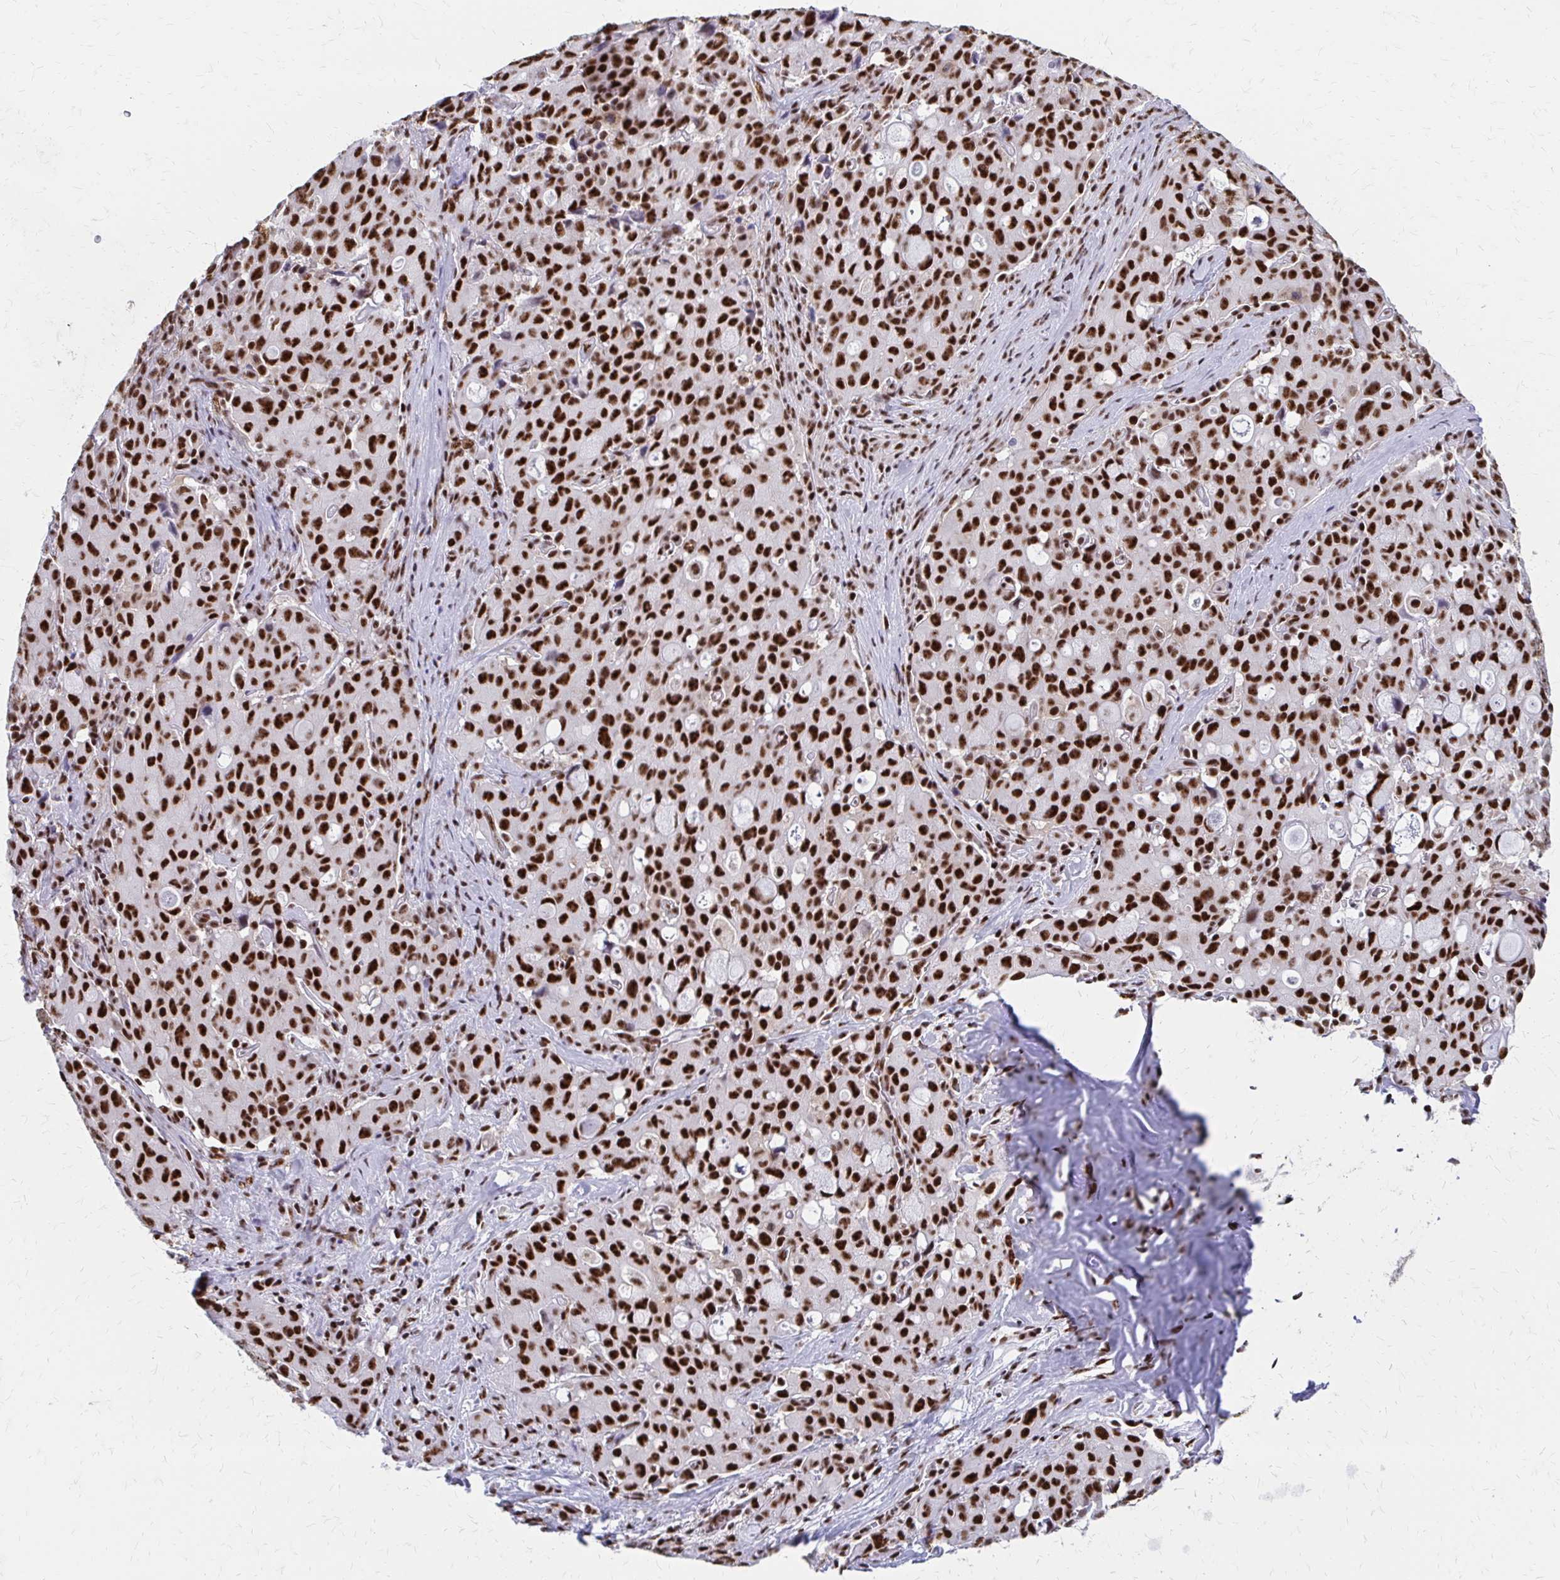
{"staining": {"intensity": "strong", "quantity": ">75%", "location": "nuclear"}, "tissue": "lung cancer", "cell_type": "Tumor cells", "image_type": "cancer", "snomed": [{"axis": "morphology", "description": "Adenocarcinoma, NOS"}, {"axis": "topography", "description": "Lung"}], "caption": "Protein analysis of lung adenocarcinoma tissue exhibits strong nuclear positivity in approximately >75% of tumor cells.", "gene": "CNKSR3", "patient": {"sex": "female", "age": 44}}